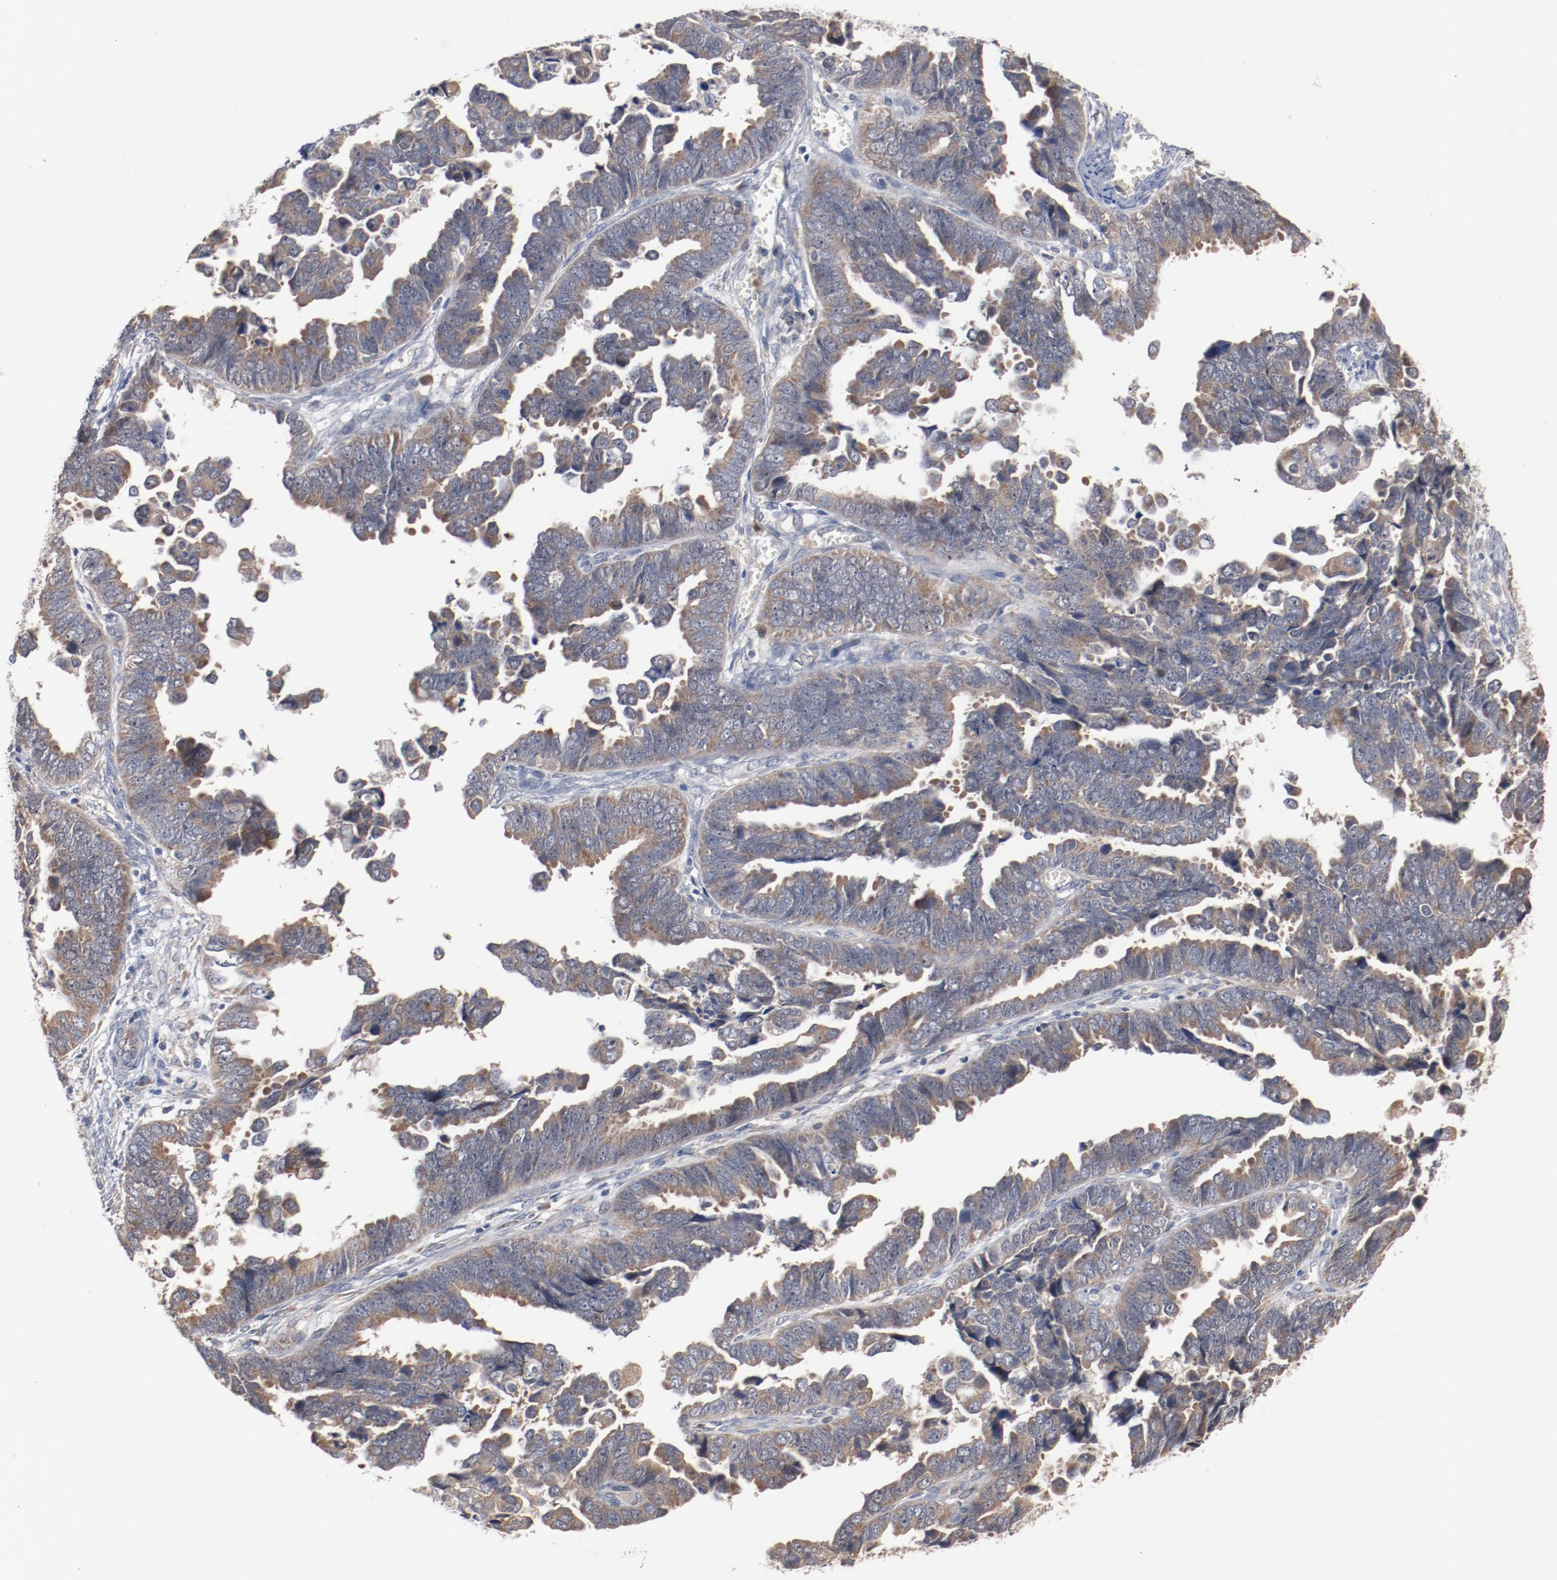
{"staining": {"intensity": "moderate", "quantity": ">75%", "location": "cytoplasmic/membranous"}, "tissue": "endometrial cancer", "cell_type": "Tumor cells", "image_type": "cancer", "snomed": [{"axis": "morphology", "description": "Adenocarcinoma, NOS"}, {"axis": "topography", "description": "Endometrium"}], "caption": "High-magnification brightfield microscopy of adenocarcinoma (endometrial) stained with DAB (3,3'-diaminobenzidine) (brown) and counterstained with hematoxylin (blue). tumor cells exhibit moderate cytoplasmic/membranous expression is seen in about>75% of cells. The staining was performed using DAB (3,3'-diaminobenzidine) to visualize the protein expression in brown, while the nuclei were stained in blue with hematoxylin (Magnification: 20x).", "gene": "RNASE11", "patient": {"sex": "female", "age": 75}}